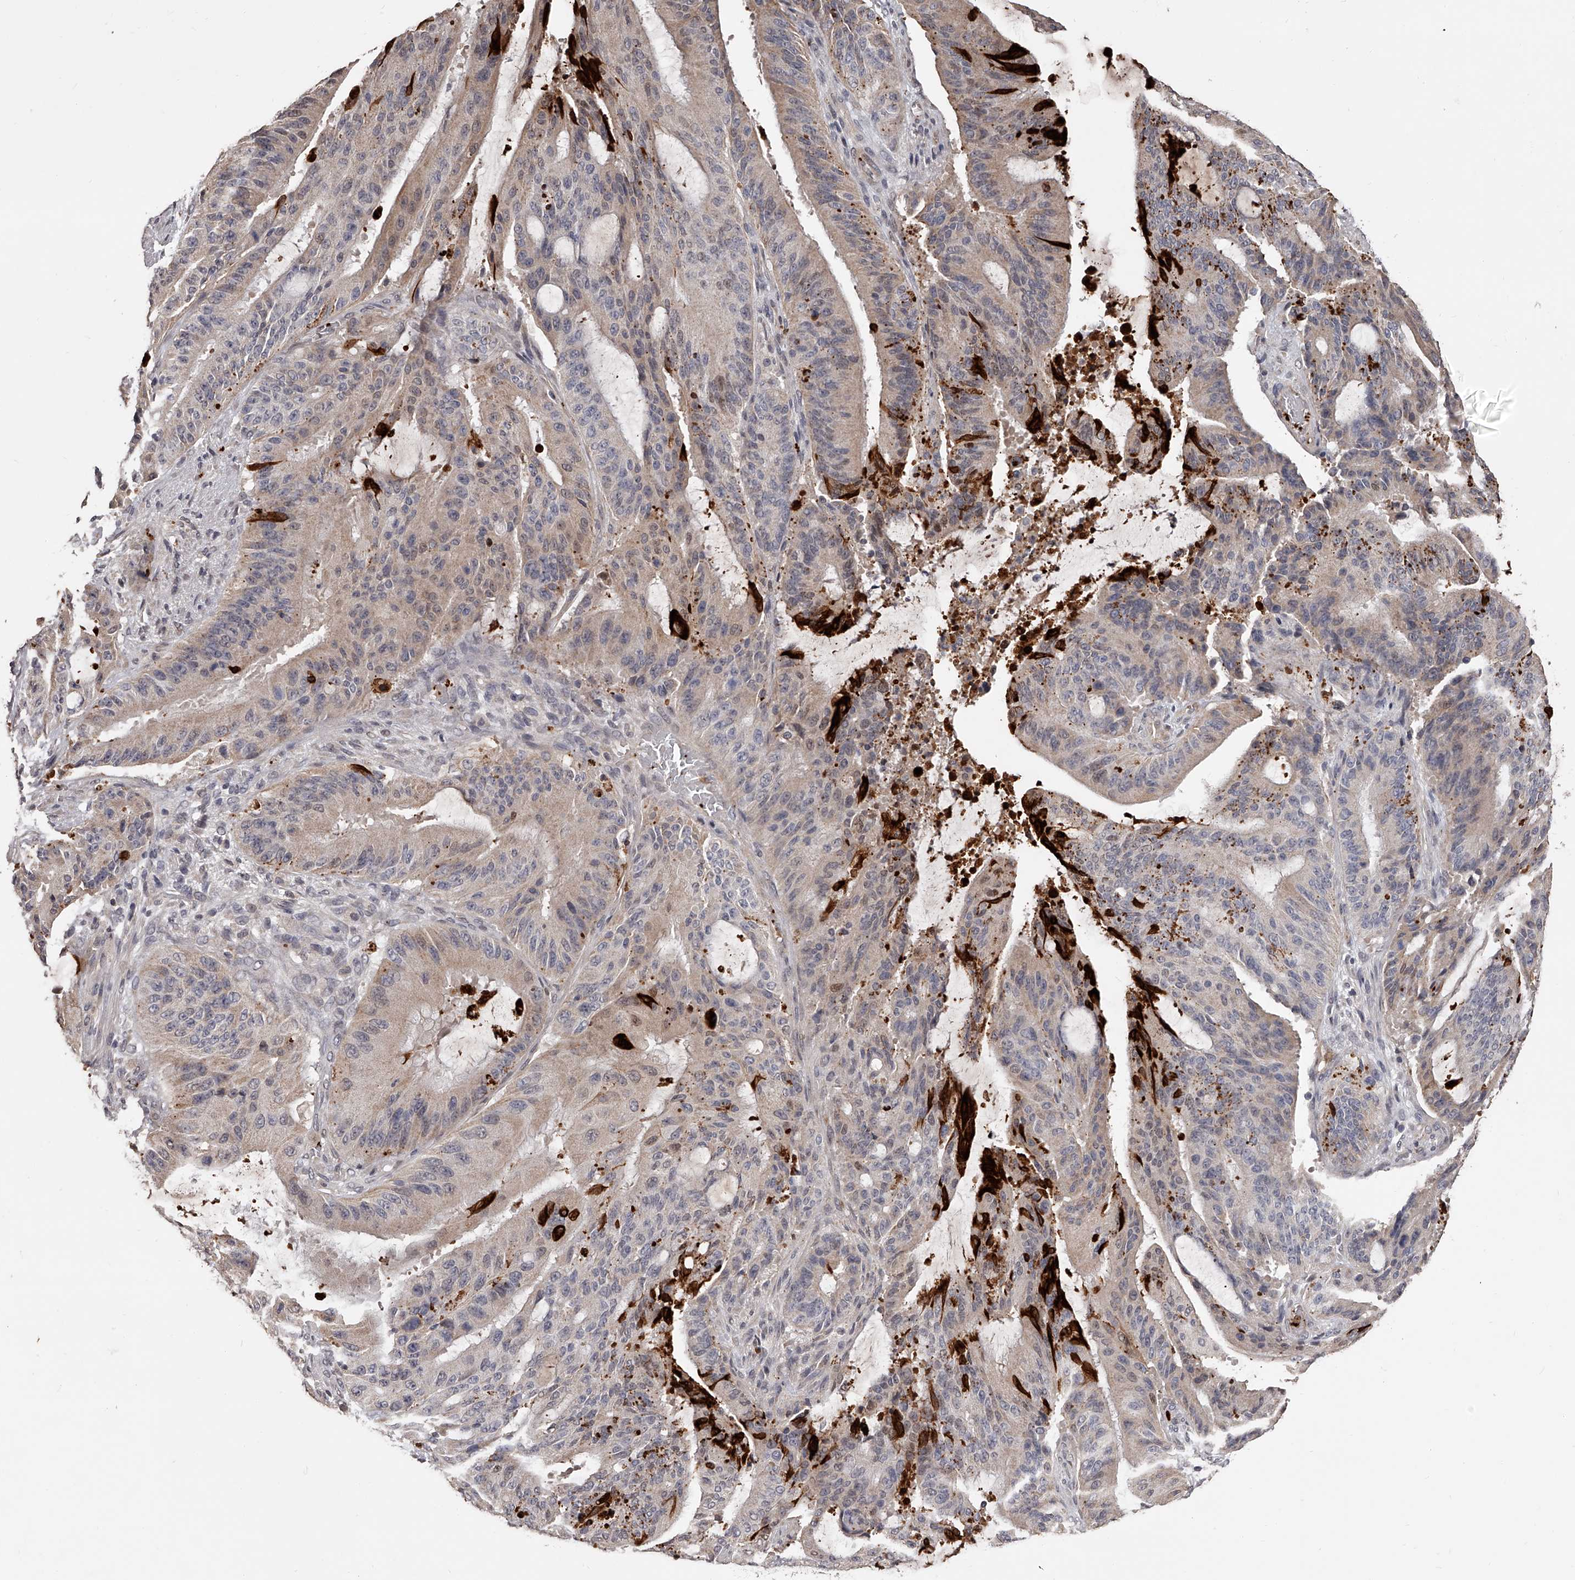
{"staining": {"intensity": "weak", "quantity": "25%-75%", "location": "cytoplasmic/membranous"}, "tissue": "liver cancer", "cell_type": "Tumor cells", "image_type": "cancer", "snomed": [{"axis": "morphology", "description": "Normal tissue, NOS"}, {"axis": "morphology", "description": "Cholangiocarcinoma"}, {"axis": "topography", "description": "Liver"}, {"axis": "topography", "description": "Peripheral nerve tissue"}], "caption": "DAB immunohistochemical staining of cholangiocarcinoma (liver) reveals weak cytoplasmic/membranous protein staining in approximately 25%-75% of tumor cells.", "gene": "URGCP", "patient": {"sex": "female", "age": 73}}